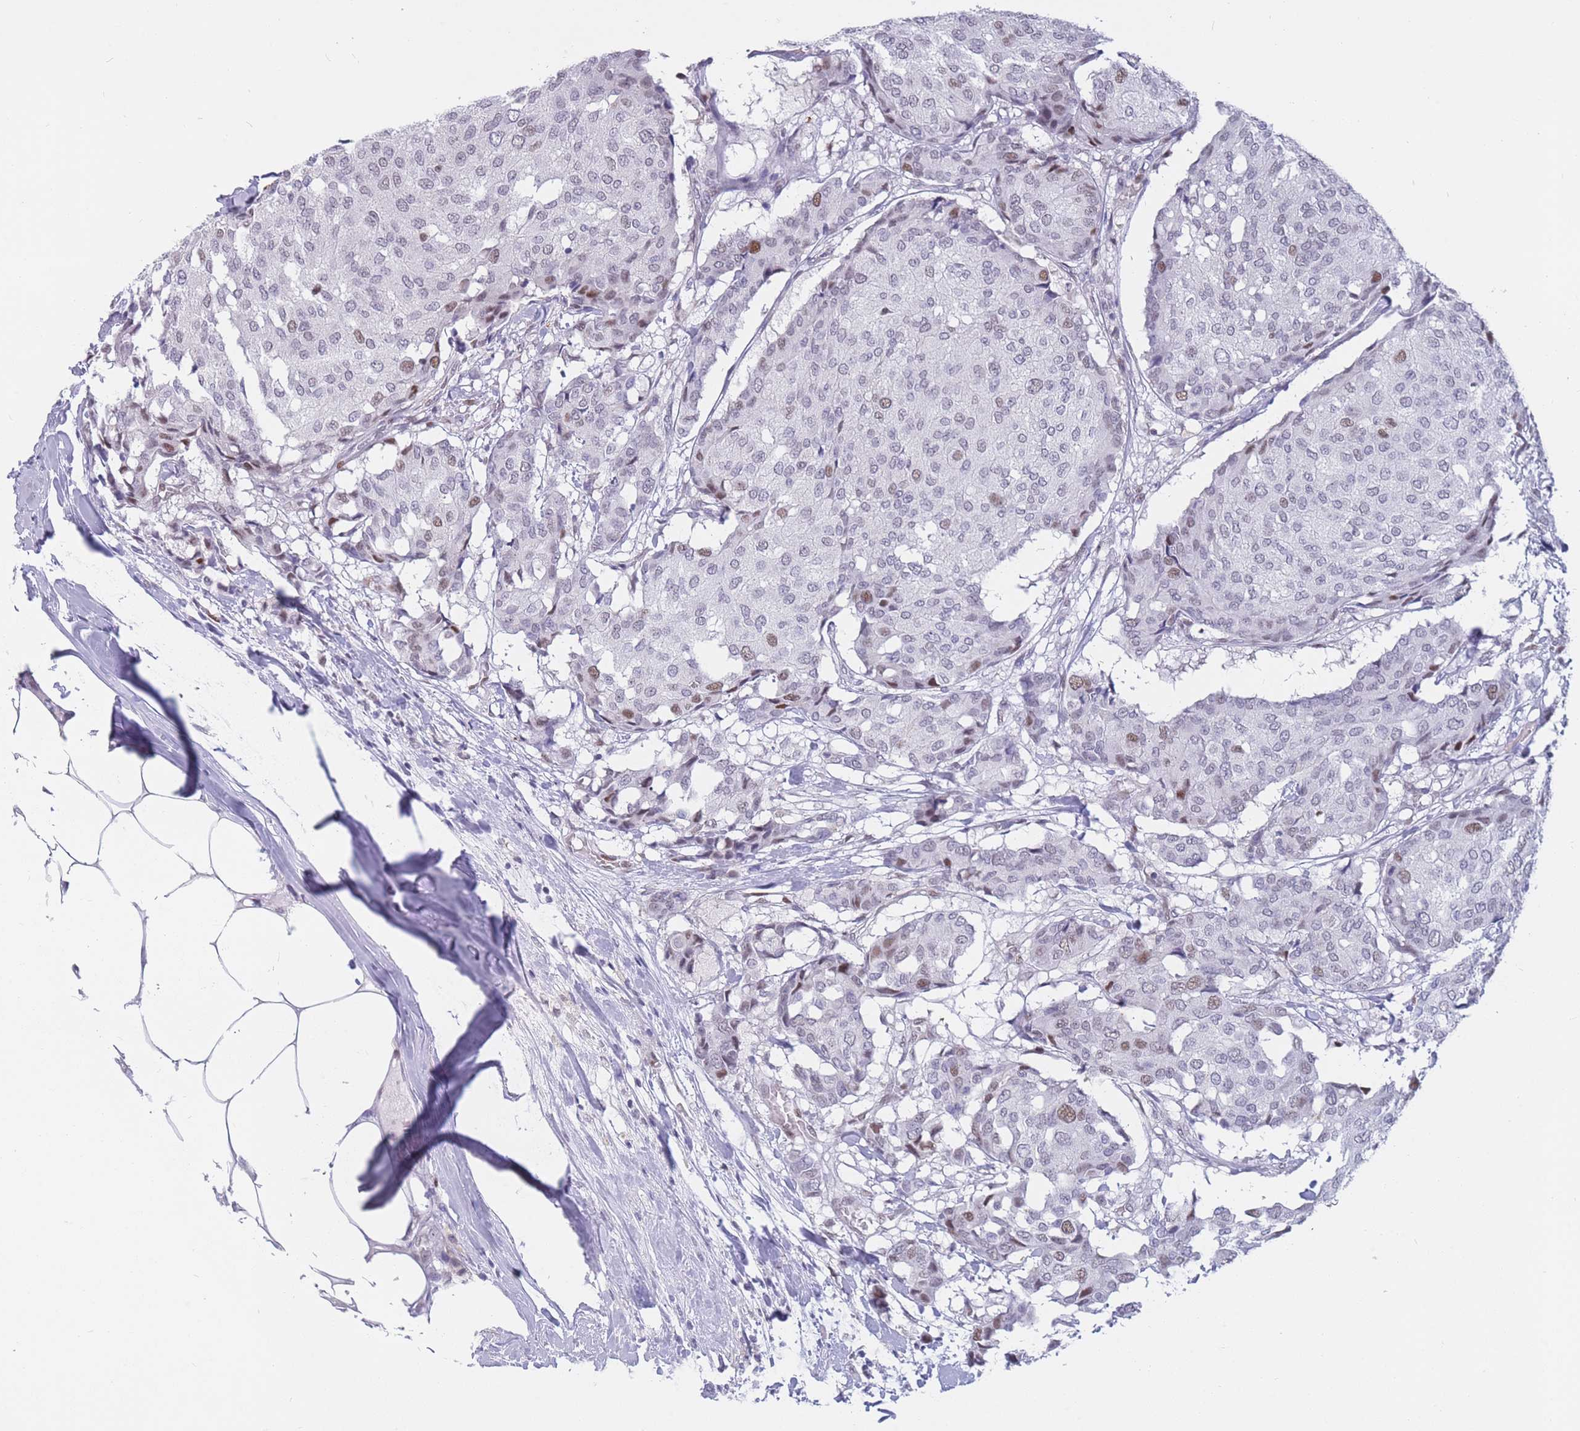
{"staining": {"intensity": "moderate", "quantity": "25%-75%", "location": "nuclear"}, "tissue": "breast cancer", "cell_type": "Tumor cells", "image_type": "cancer", "snomed": [{"axis": "morphology", "description": "Duct carcinoma"}, {"axis": "topography", "description": "Breast"}], "caption": "Protein expression analysis of breast invasive ductal carcinoma displays moderate nuclear expression in approximately 25%-75% of tumor cells.", "gene": "NASP", "patient": {"sex": "female", "age": 75}}